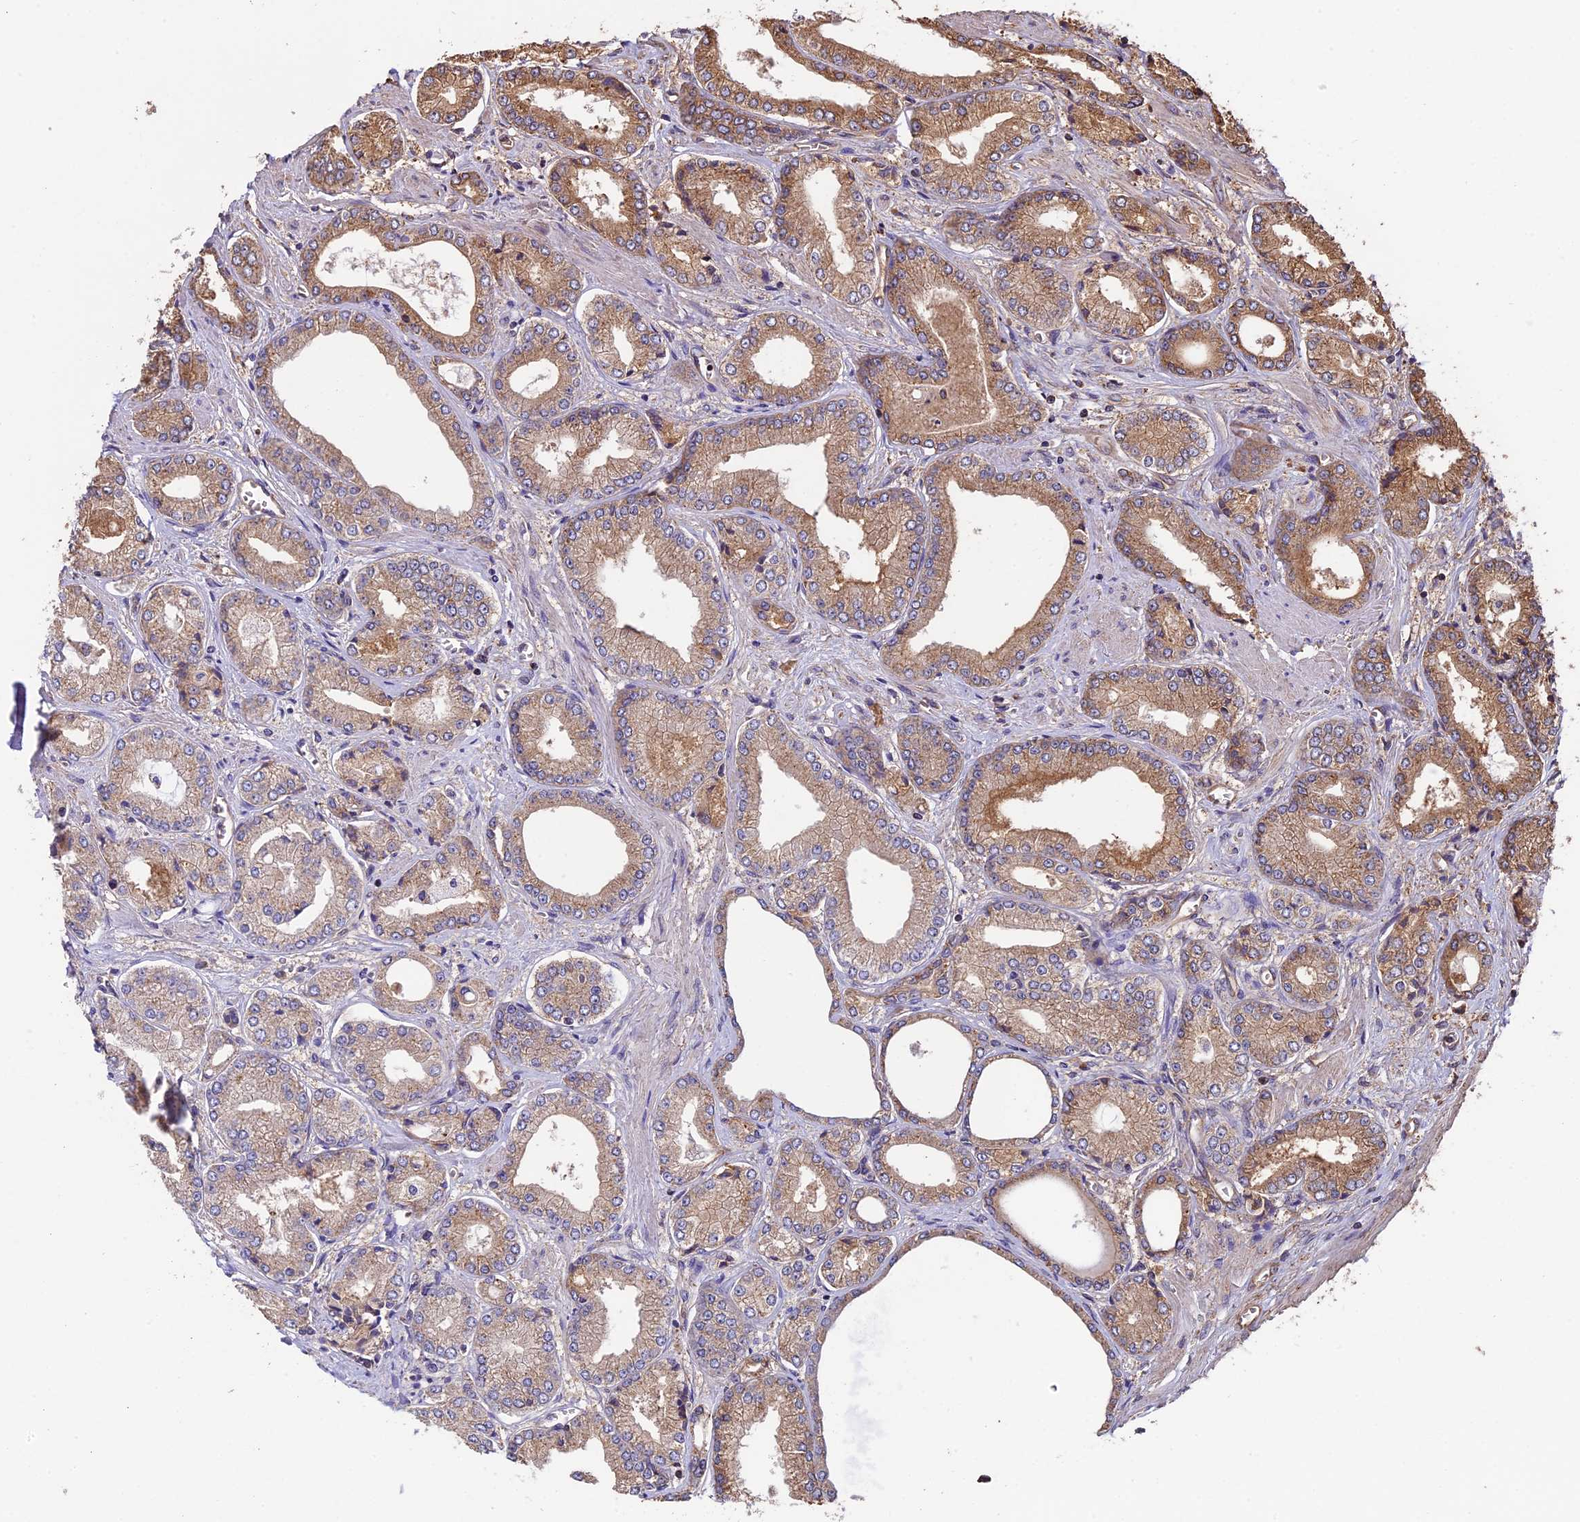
{"staining": {"intensity": "moderate", "quantity": ">75%", "location": "cytoplasmic/membranous"}, "tissue": "prostate cancer", "cell_type": "Tumor cells", "image_type": "cancer", "snomed": [{"axis": "morphology", "description": "Adenocarcinoma, Low grade"}, {"axis": "topography", "description": "Prostate"}], "caption": "Protein expression by immunohistochemistry demonstrates moderate cytoplasmic/membranous expression in about >75% of tumor cells in prostate cancer (adenocarcinoma (low-grade)). The staining was performed using DAB (3,3'-diaminobenzidine), with brown indicating positive protein expression. Nuclei are stained blue with hematoxylin.", "gene": "CHMP2A", "patient": {"sex": "male", "age": 60}}